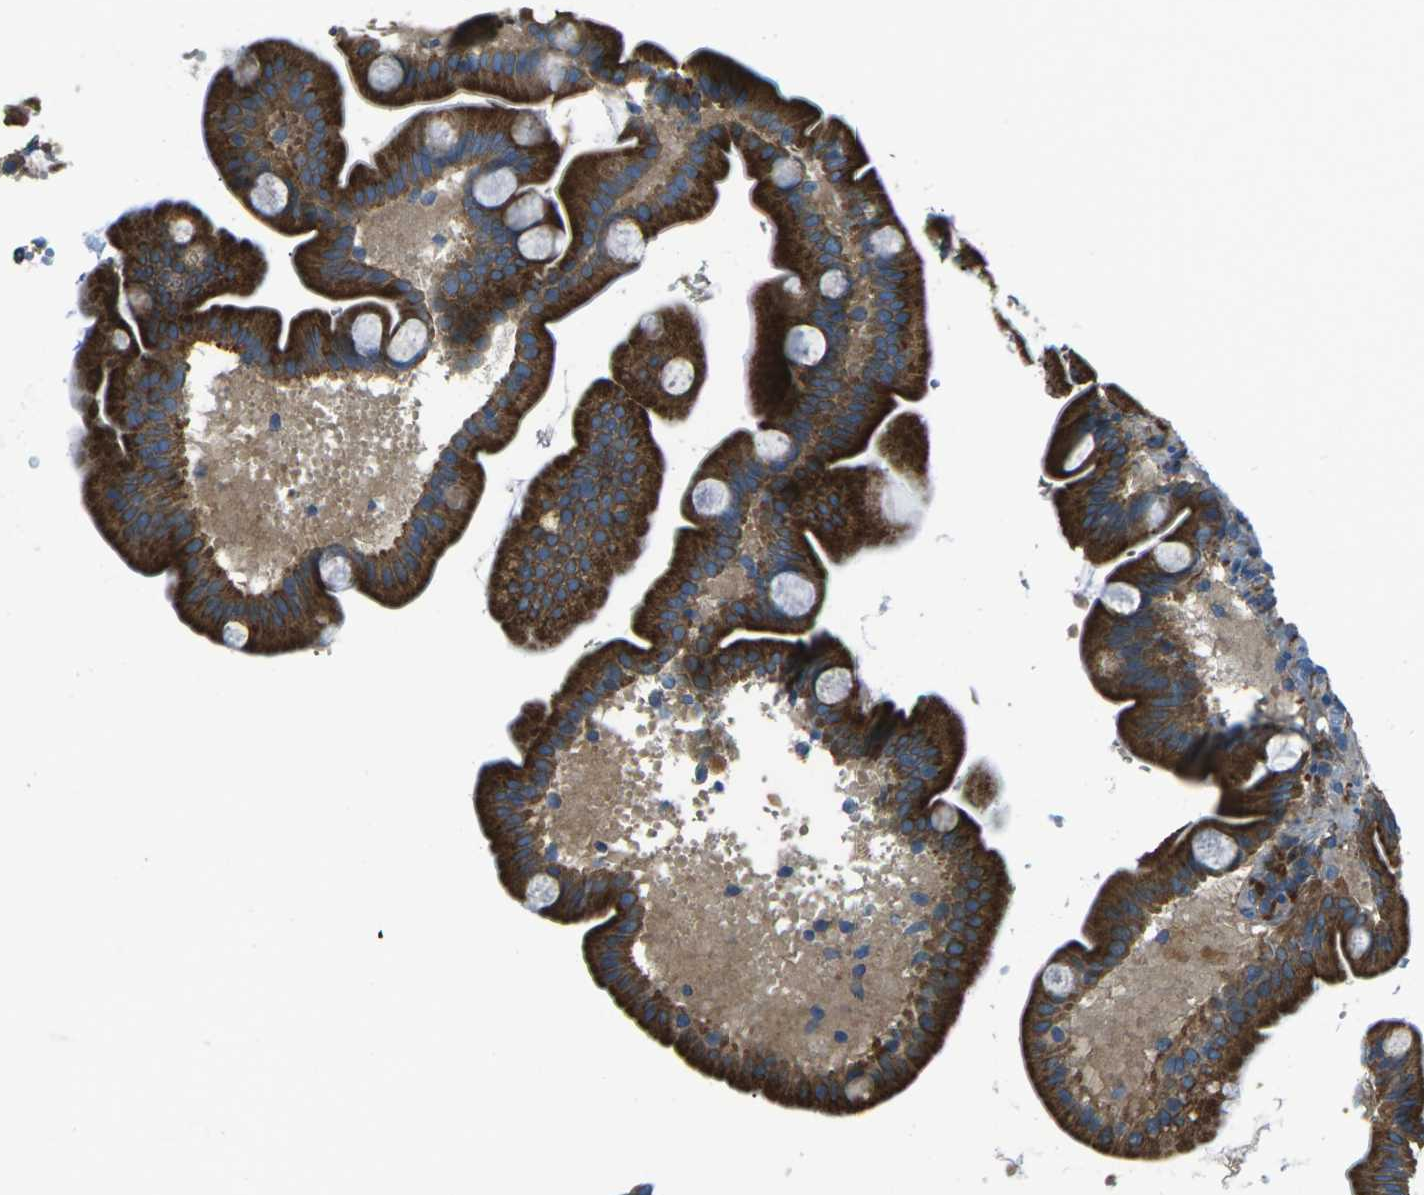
{"staining": {"intensity": "strong", "quantity": ">75%", "location": "cytoplasmic/membranous"}, "tissue": "duodenum", "cell_type": "Glandular cells", "image_type": "normal", "snomed": [{"axis": "morphology", "description": "Normal tissue, NOS"}, {"axis": "topography", "description": "Duodenum"}], "caption": "DAB (3,3'-diaminobenzidine) immunohistochemical staining of unremarkable duodenum exhibits strong cytoplasmic/membranous protein expression in about >75% of glandular cells. Nuclei are stained in blue.", "gene": "CDK17", "patient": {"sex": "male", "age": 54}}